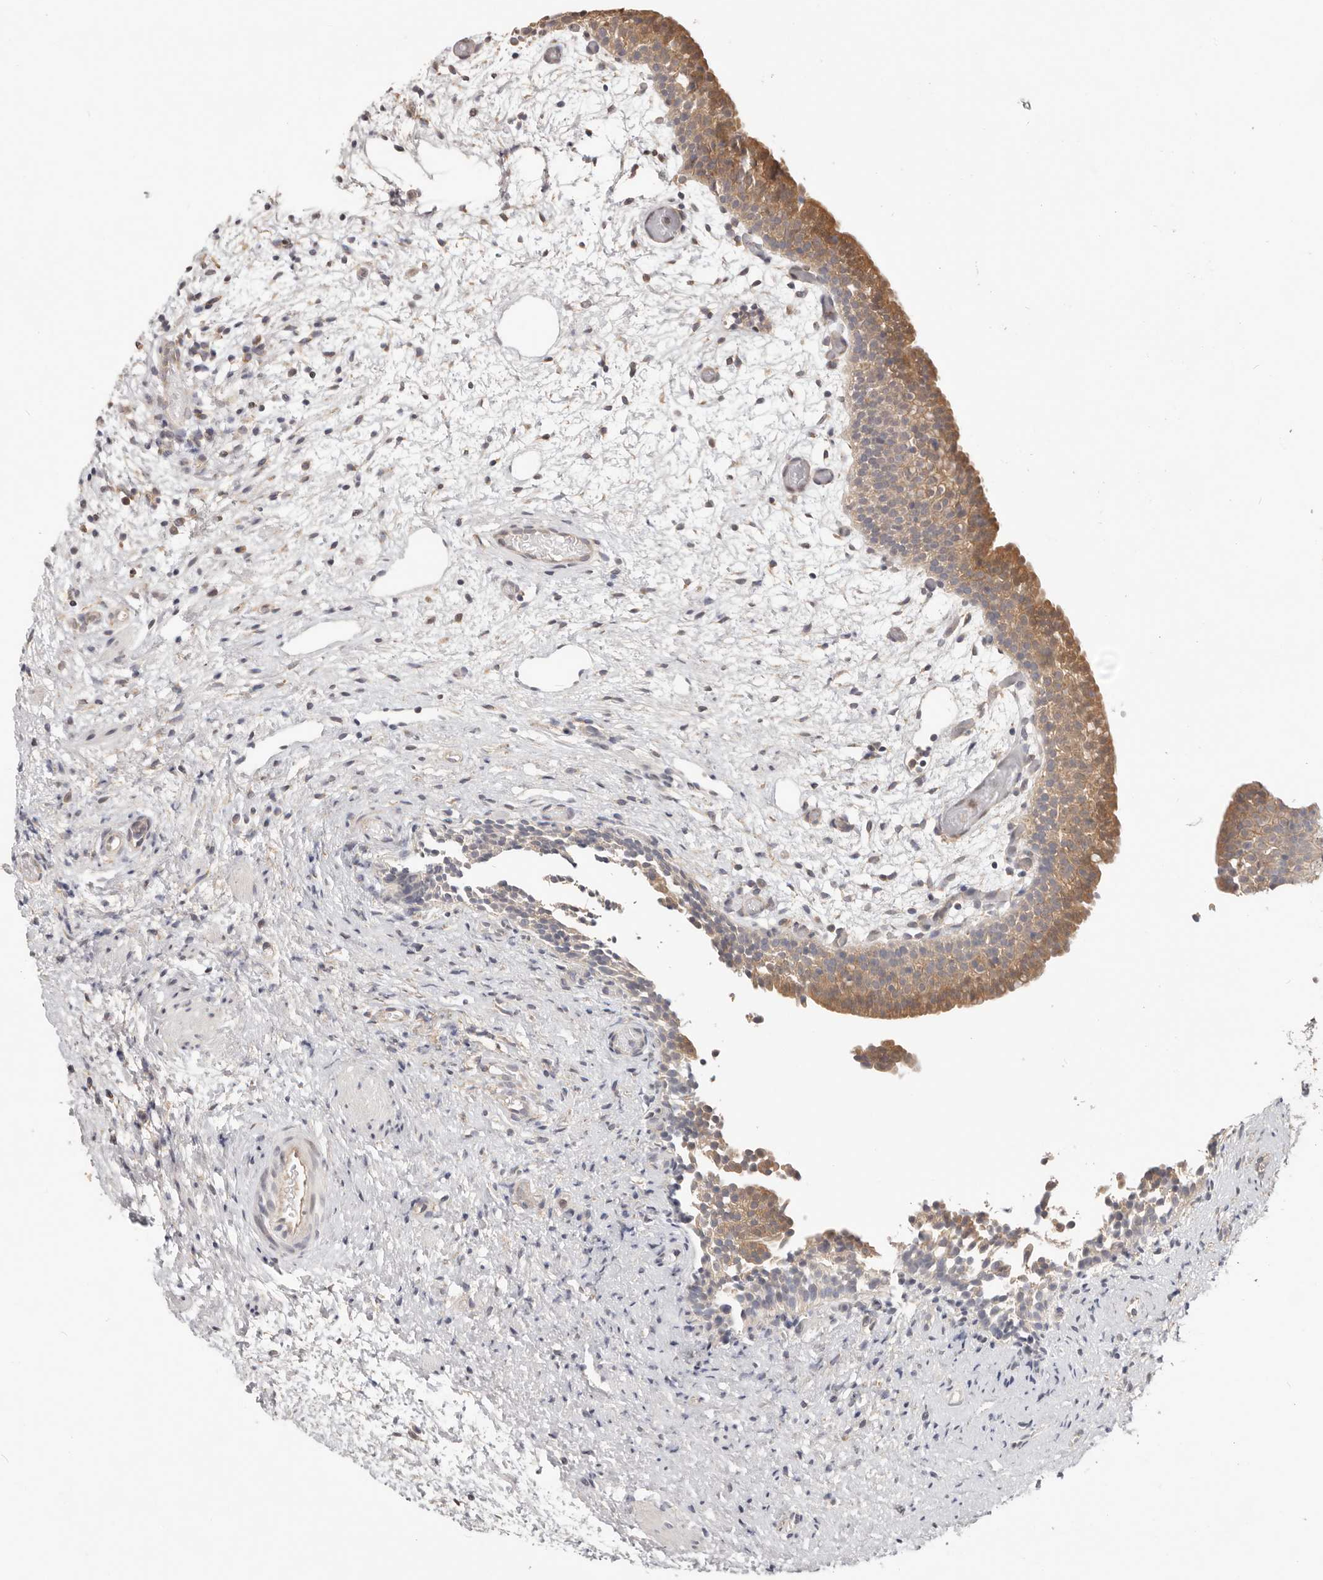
{"staining": {"intensity": "moderate", "quantity": ">75%", "location": "cytoplasmic/membranous"}, "tissue": "urinary bladder", "cell_type": "Urothelial cells", "image_type": "normal", "snomed": [{"axis": "morphology", "description": "Normal tissue, NOS"}, {"axis": "topography", "description": "Urinary bladder"}], "caption": "Protein analysis of benign urinary bladder demonstrates moderate cytoplasmic/membranous staining in approximately >75% of urothelial cells. (IHC, brightfield microscopy, high magnification).", "gene": "LRP6", "patient": {"sex": "male", "age": 1}}